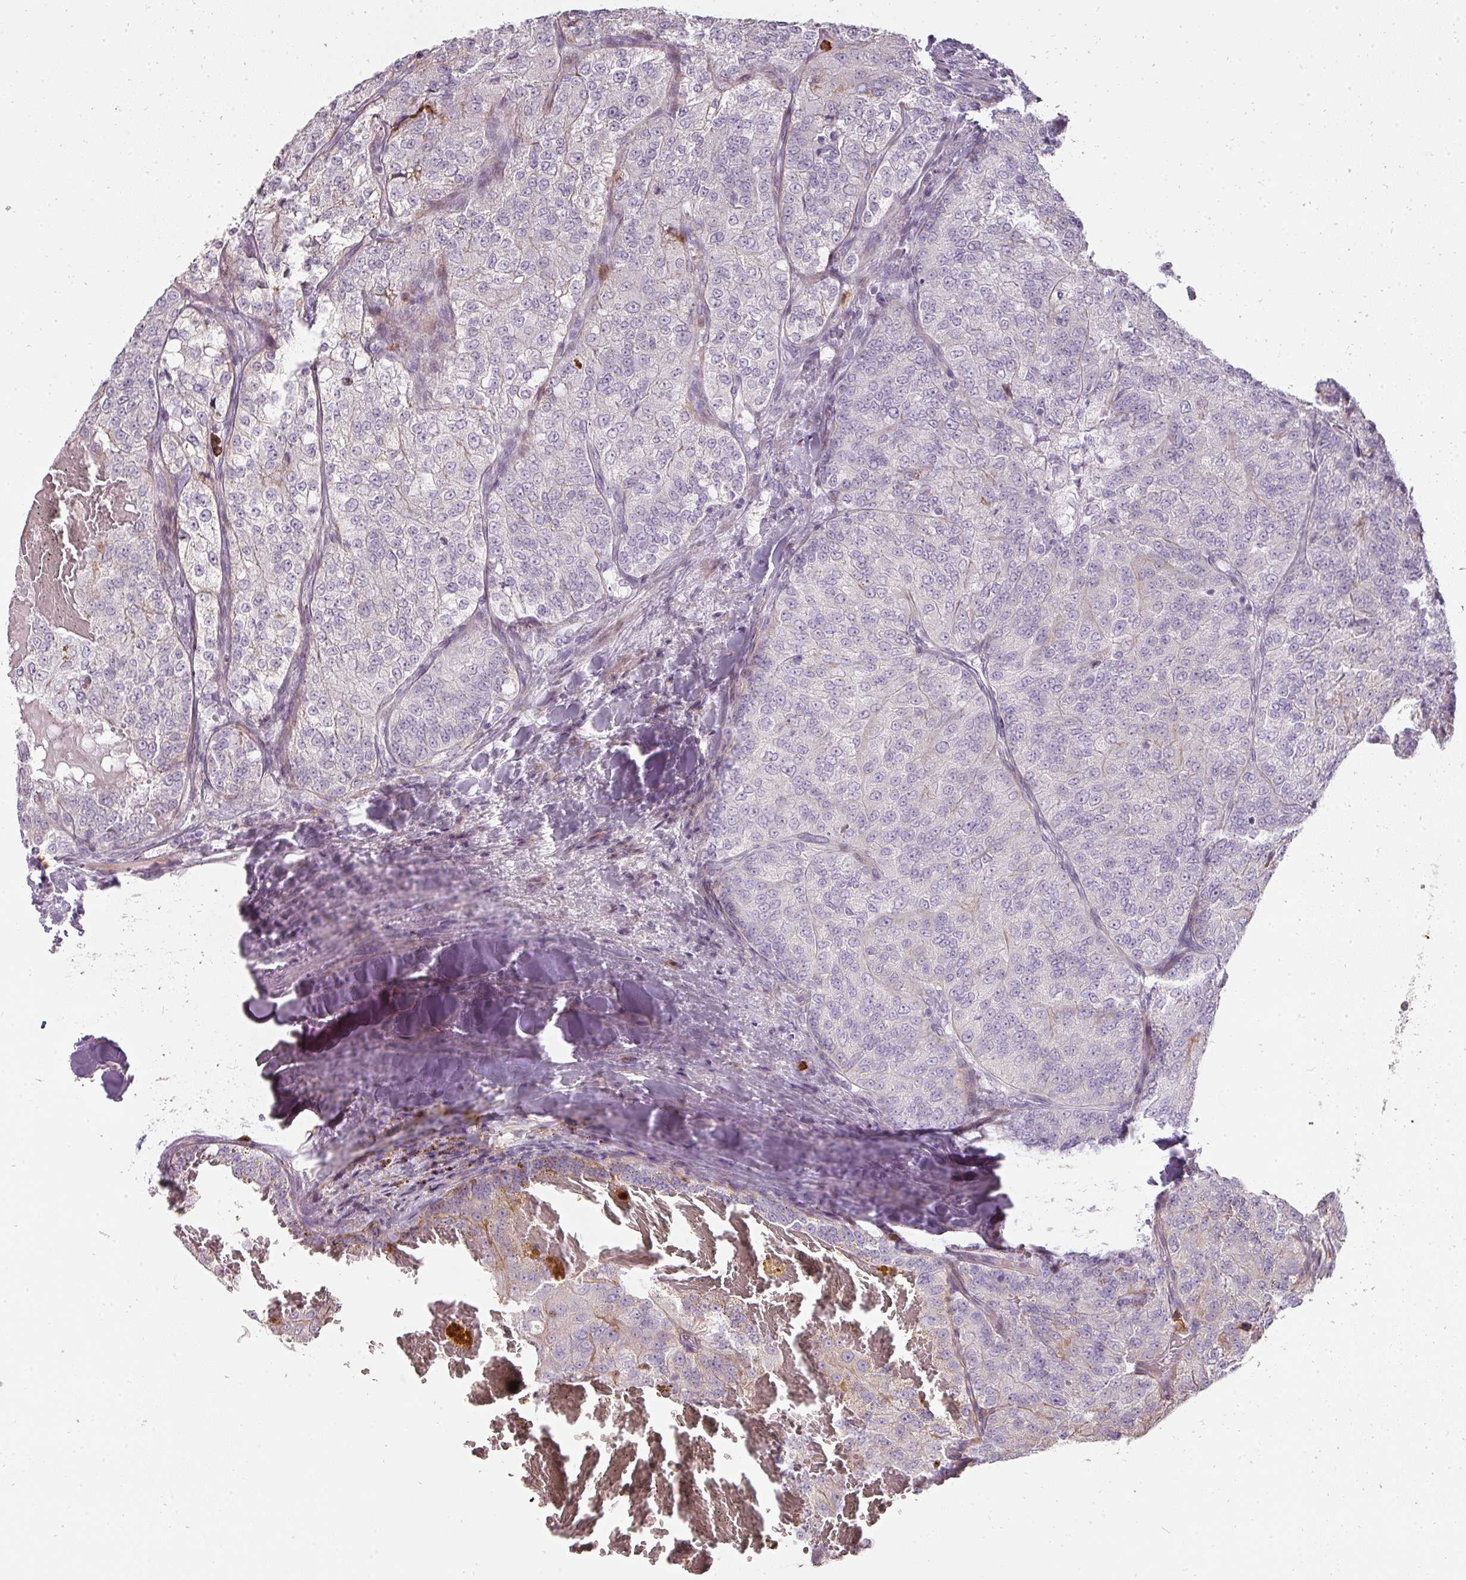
{"staining": {"intensity": "weak", "quantity": "<25%", "location": "cytoplasmic/membranous"}, "tissue": "renal cancer", "cell_type": "Tumor cells", "image_type": "cancer", "snomed": [{"axis": "morphology", "description": "Adenocarcinoma, NOS"}, {"axis": "topography", "description": "Kidney"}], "caption": "High magnification brightfield microscopy of renal cancer (adenocarcinoma) stained with DAB (3,3'-diaminobenzidine) (brown) and counterstained with hematoxylin (blue): tumor cells show no significant expression.", "gene": "BIK", "patient": {"sex": "female", "age": 63}}